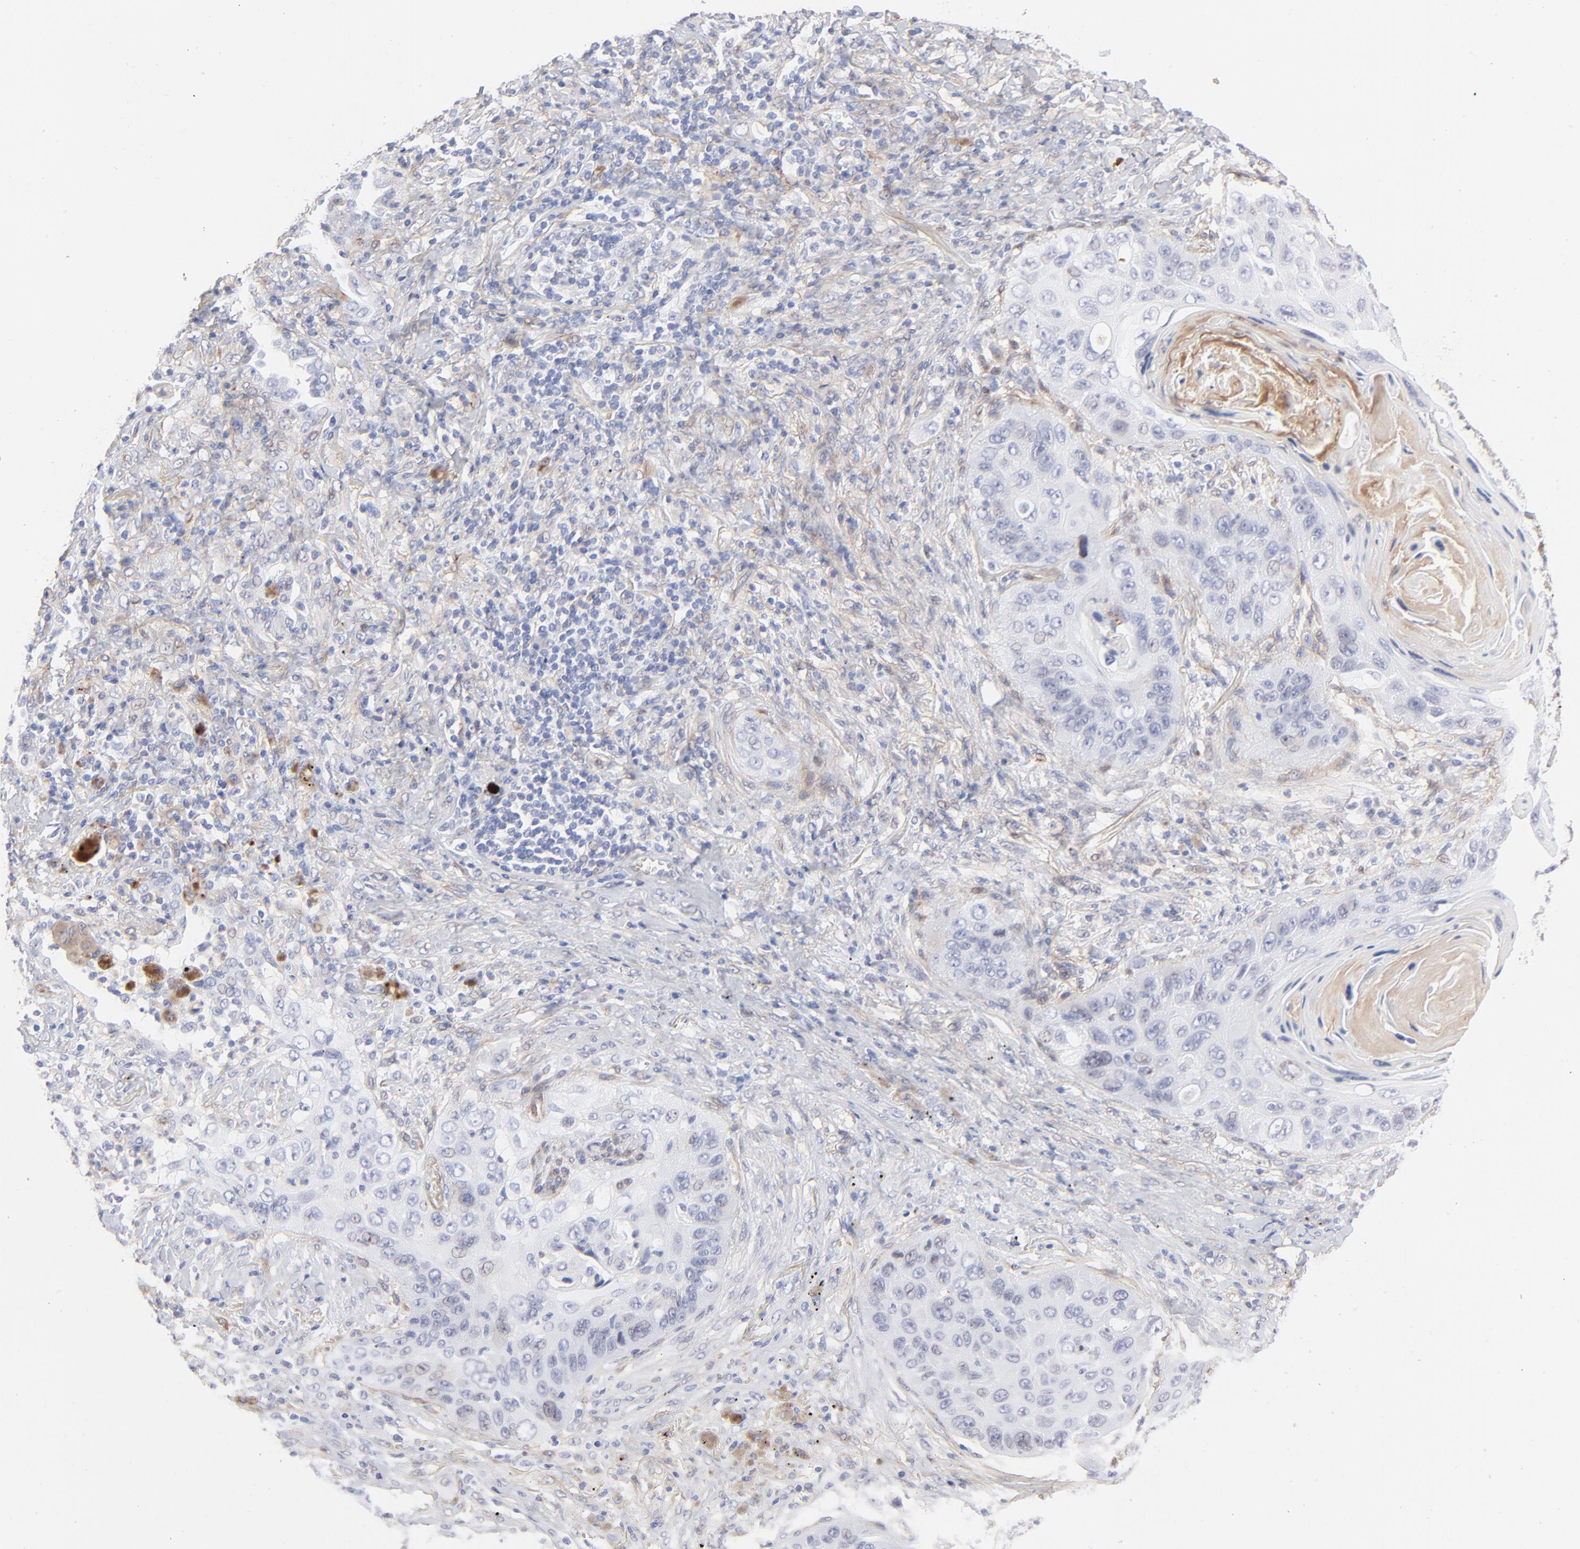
{"staining": {"intensity": "negative", "quantity": "none", "location": "none"}, "tissue": "lung cancer", "cell_type": "Tumor cells", "image_type": "cancer", "snomed": [{"axis": "morphology", "description": "Squamous cell carcinoma, NOS"}, {"axis": "topography", "description": "Lung"}], "caption": "Tumor cells are negative for protein expression in human lung cancer (squamous cell carcinoma). (Stains: DAB (3,3'-diaminobenzidine) immunohistochemistry with hematoxylin counter stain, Microscopy: brightfield microscopy at high magnification).", "gene": "PDGFRB", "patient": {"sex": "female", "age": 67}}